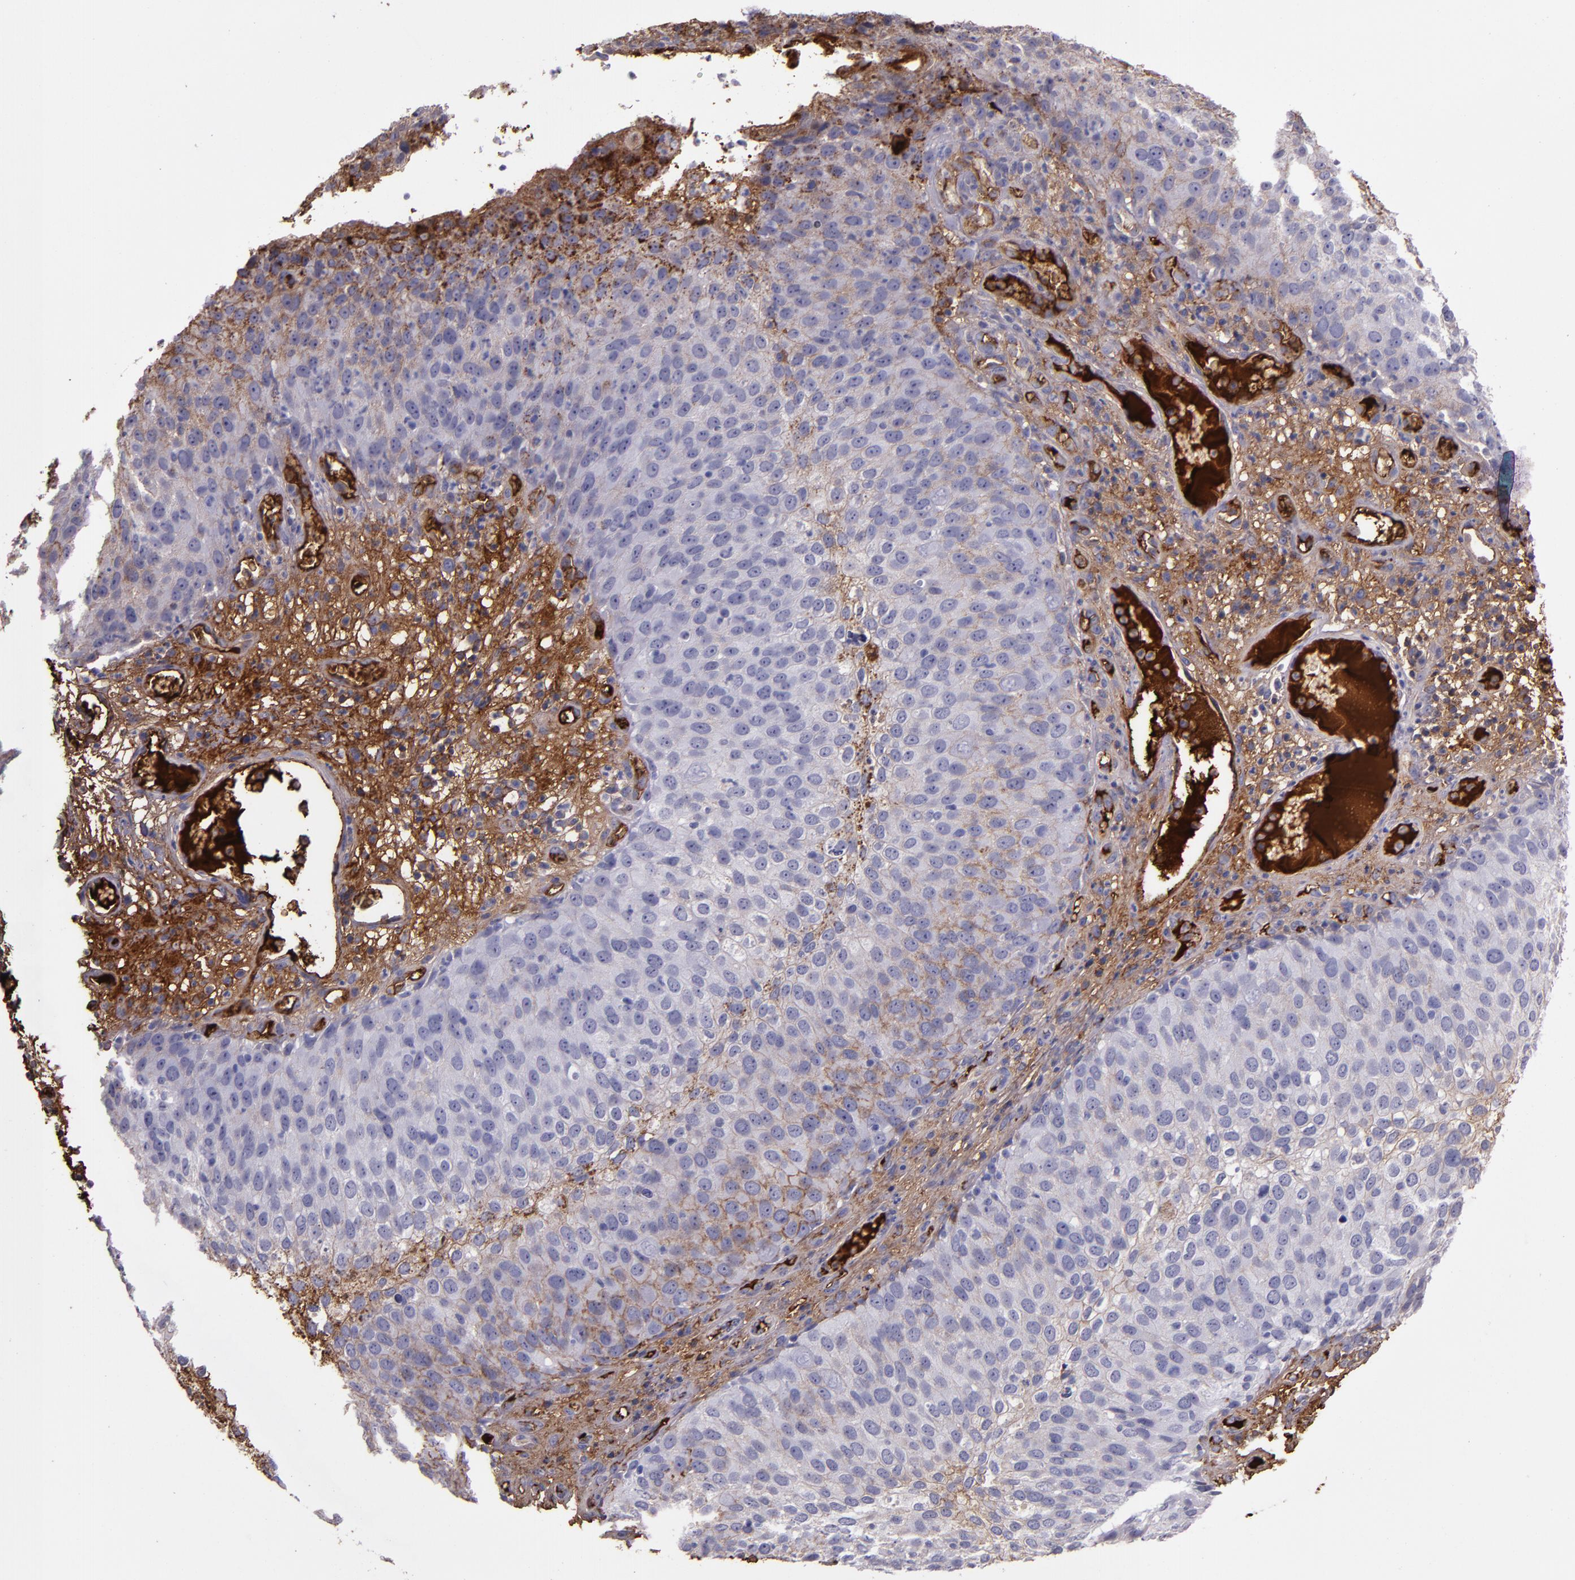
{"staining": {"intensity": "weak", "quantity": "<25%", "location": "cytoplasmic/membranous"}, "tissue": "skin cancer", "cell_type": "Tumor cells", "image_type": "cancer", "snomed": [{"axis": "morphology", "description": "Squamous cell carcinoma, NOS"}, {"axis": "topography", "description": "Skin"}], "caption": "Tumor cells show no significant protein expression in squamous cell carcinoma (skin). (DAB (3,3'-diaminobenzidine) immunohistochemistry visualized using brightfield microscopy, high magnification).", "gene": "A2M", "patient": {"sex": "male", "age": 87}}